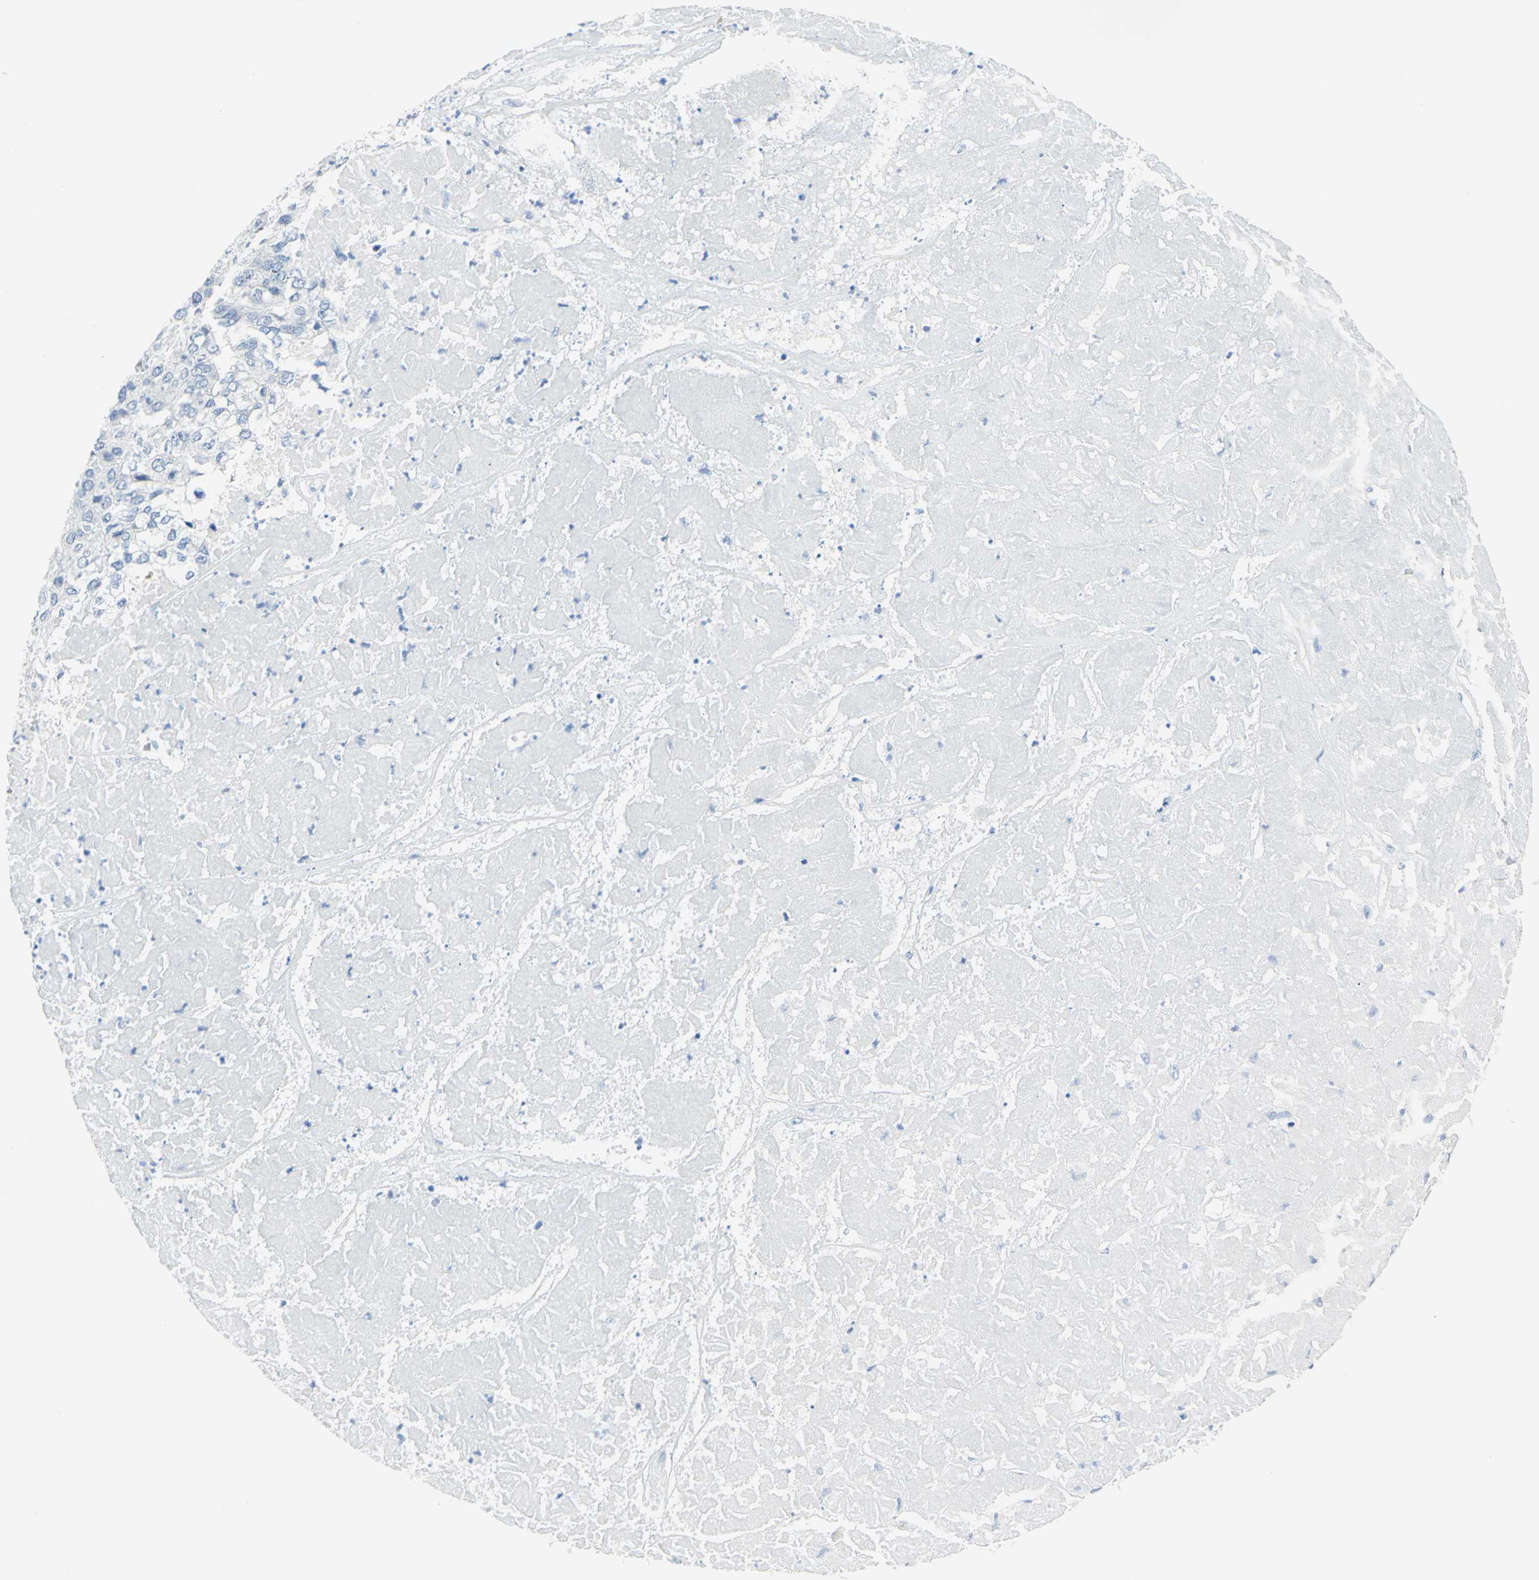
{"staining": {"intensity": "negative", "quantity": "none", "location": "none"}, "tissue": "pancreatic cancer", "cell_type": "Tumor cells", "image_type": "cancer", "snomed": [{"axis": "morphology", "description": "Adenocarcinoma, NOS"}, {"axis": "topography", "description": "Pancreas"}], "caption": "DAB immunohistochemical staining of human pancreatic cancer (adenocarcinoma) shows no significant expression in tumor cells. The staining was performed using DAB to visualize the protein expression in brown, while the nuclei were stained in blue with hematoxylin (Magnification: 20x).", "gene": "SFN", "patient": {"sex": "male", "age": 50}}